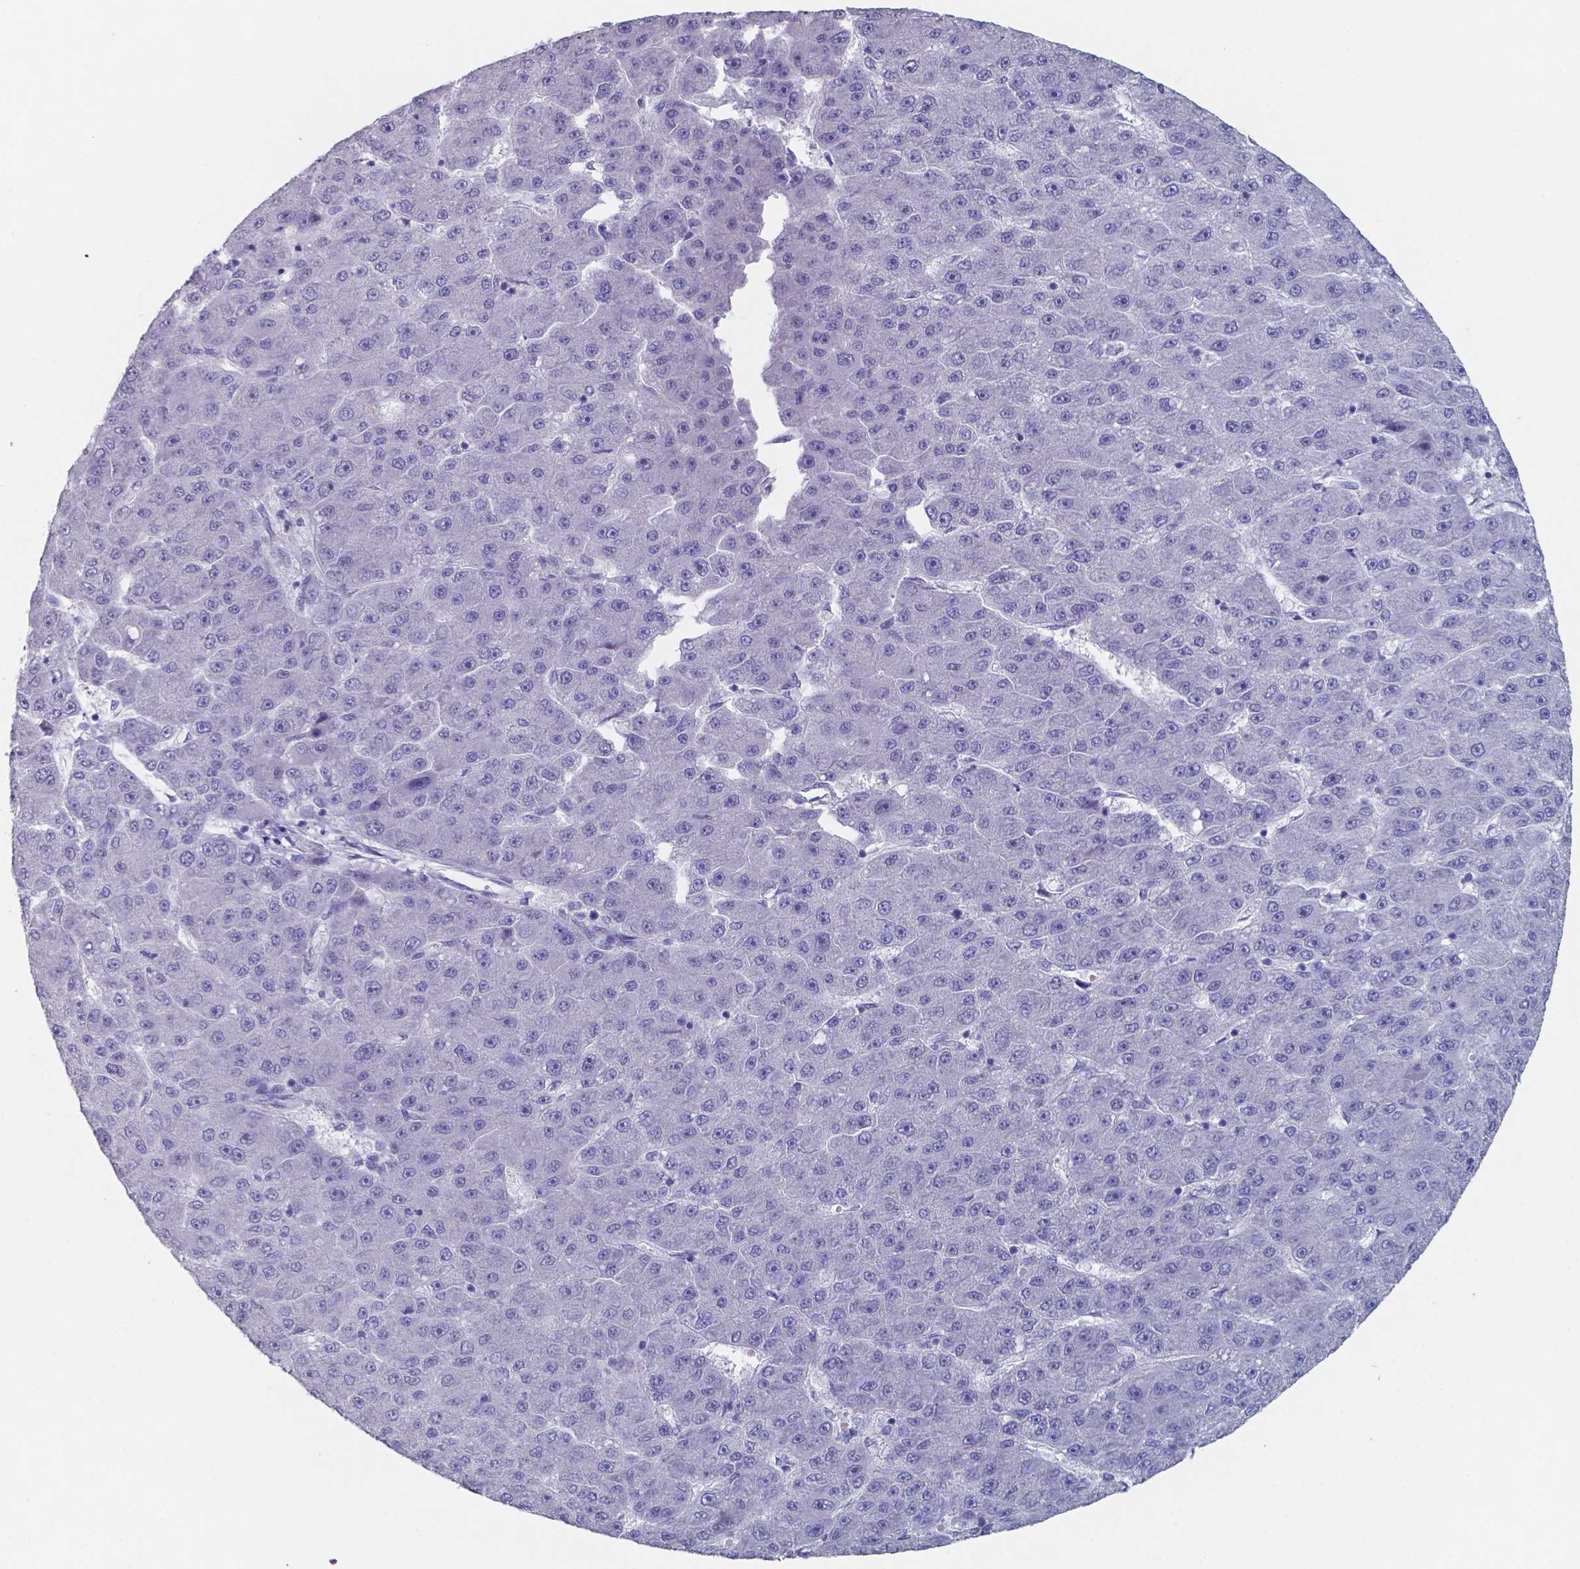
{"staining": {"intensity": "negative", "quantity": "none", "location": "none"}, "tissue": "liver cancer", "cell_type": "Tumor cells", "image_type": "cancer", "snomed": [{"axis": "morphology", "description": "Carcinoma, Hepatocellular, NOS"}, {"axis": "topography", "description": "Liver"}], "caption": "High power microscopy image of an immunohistochemistry (IHC) photomicrograph of hepatocellular carcinoma (liver), revealing no significant staining in tumor cells.", "gene": "PLA2R1", "patient": {"sex": "male", "age": 67}}